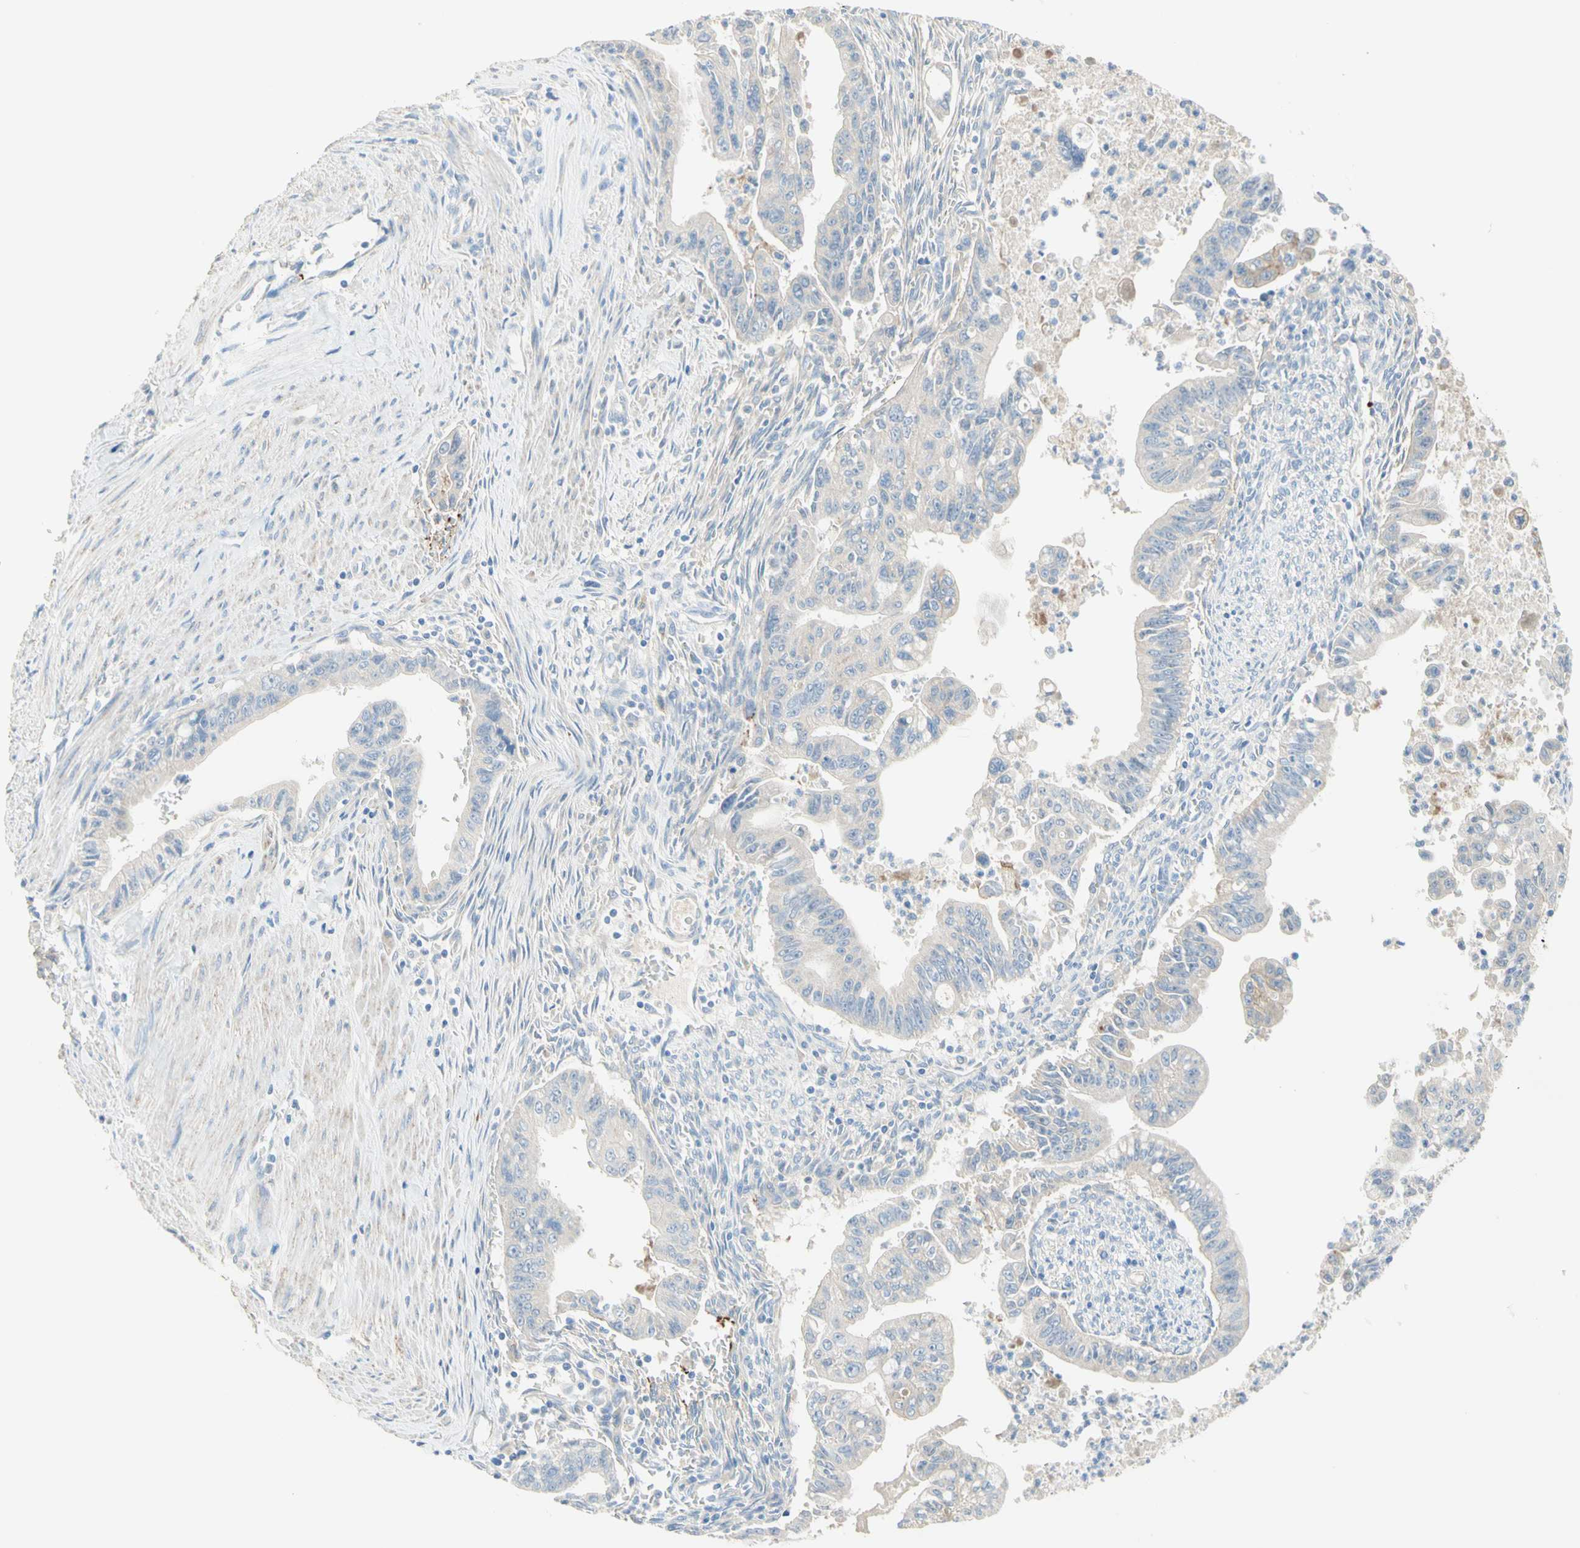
{"staining": {"intensity": "weak", "quantity": "<25%", "location": "cytoplasmic/membranous"}, "tissue": "pancreatic cancer", "cell_type": "Tumor cells", "image_type": "cancer", "snomed": [{"axis": "morphology", "description": "Adenocarcinoma, NOS"}, {"axis": "topography", "description": "Pancreas"}], "caption": "Immunohistochemistry (IHC) histopathology image of neoplastic tissue: pancreatic adenocarcinoma stained with DAB (3,3'-diaminobenzidine) shows no significant protein positivity in tumor cells.", "gene": "NECTIN4", "patient": {"sex": "male", "age": 70}}